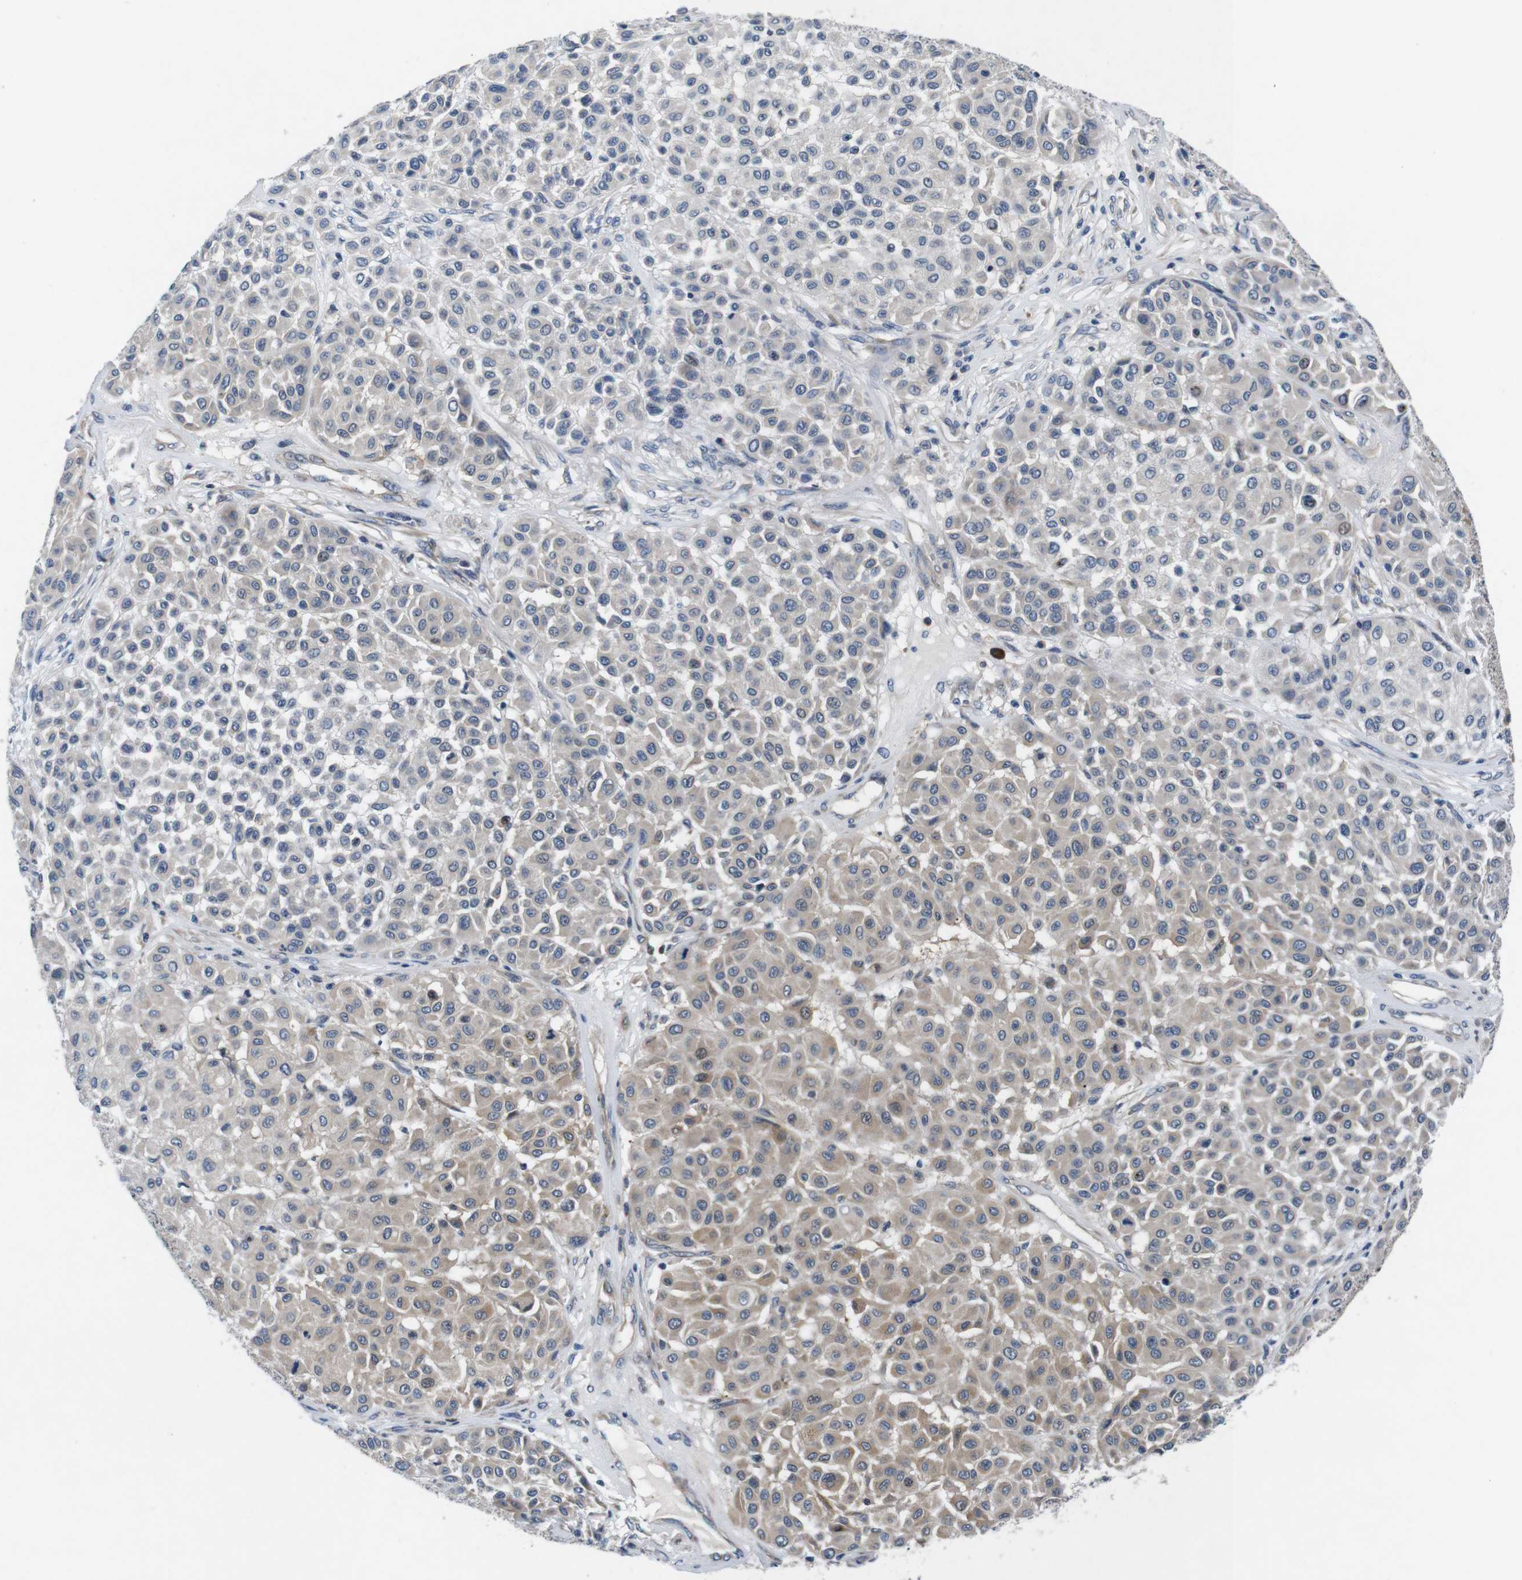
{"staining": {"intensity": "weak", "quantity": "25%-75%", "location": "cytoplasmic/membranous"}, "tissue": "melanoma", "cell_type": "Tumor cells", "image_type": "cancer", "snomed": [{"axis": "morphology", "description": "Malignant melanoma, Metastatic site"}, {"axis": "topography", "description": "Soft tissue"}], "caption": "The photomicrograph demonstrates a brown stain indicating the presence of a protein in the cytoplasmic/membranous of tumor cells in malignant melanoma (metastatic site).", "gene": "JAK1", "patient": {"sex": "male", "age": 41}}